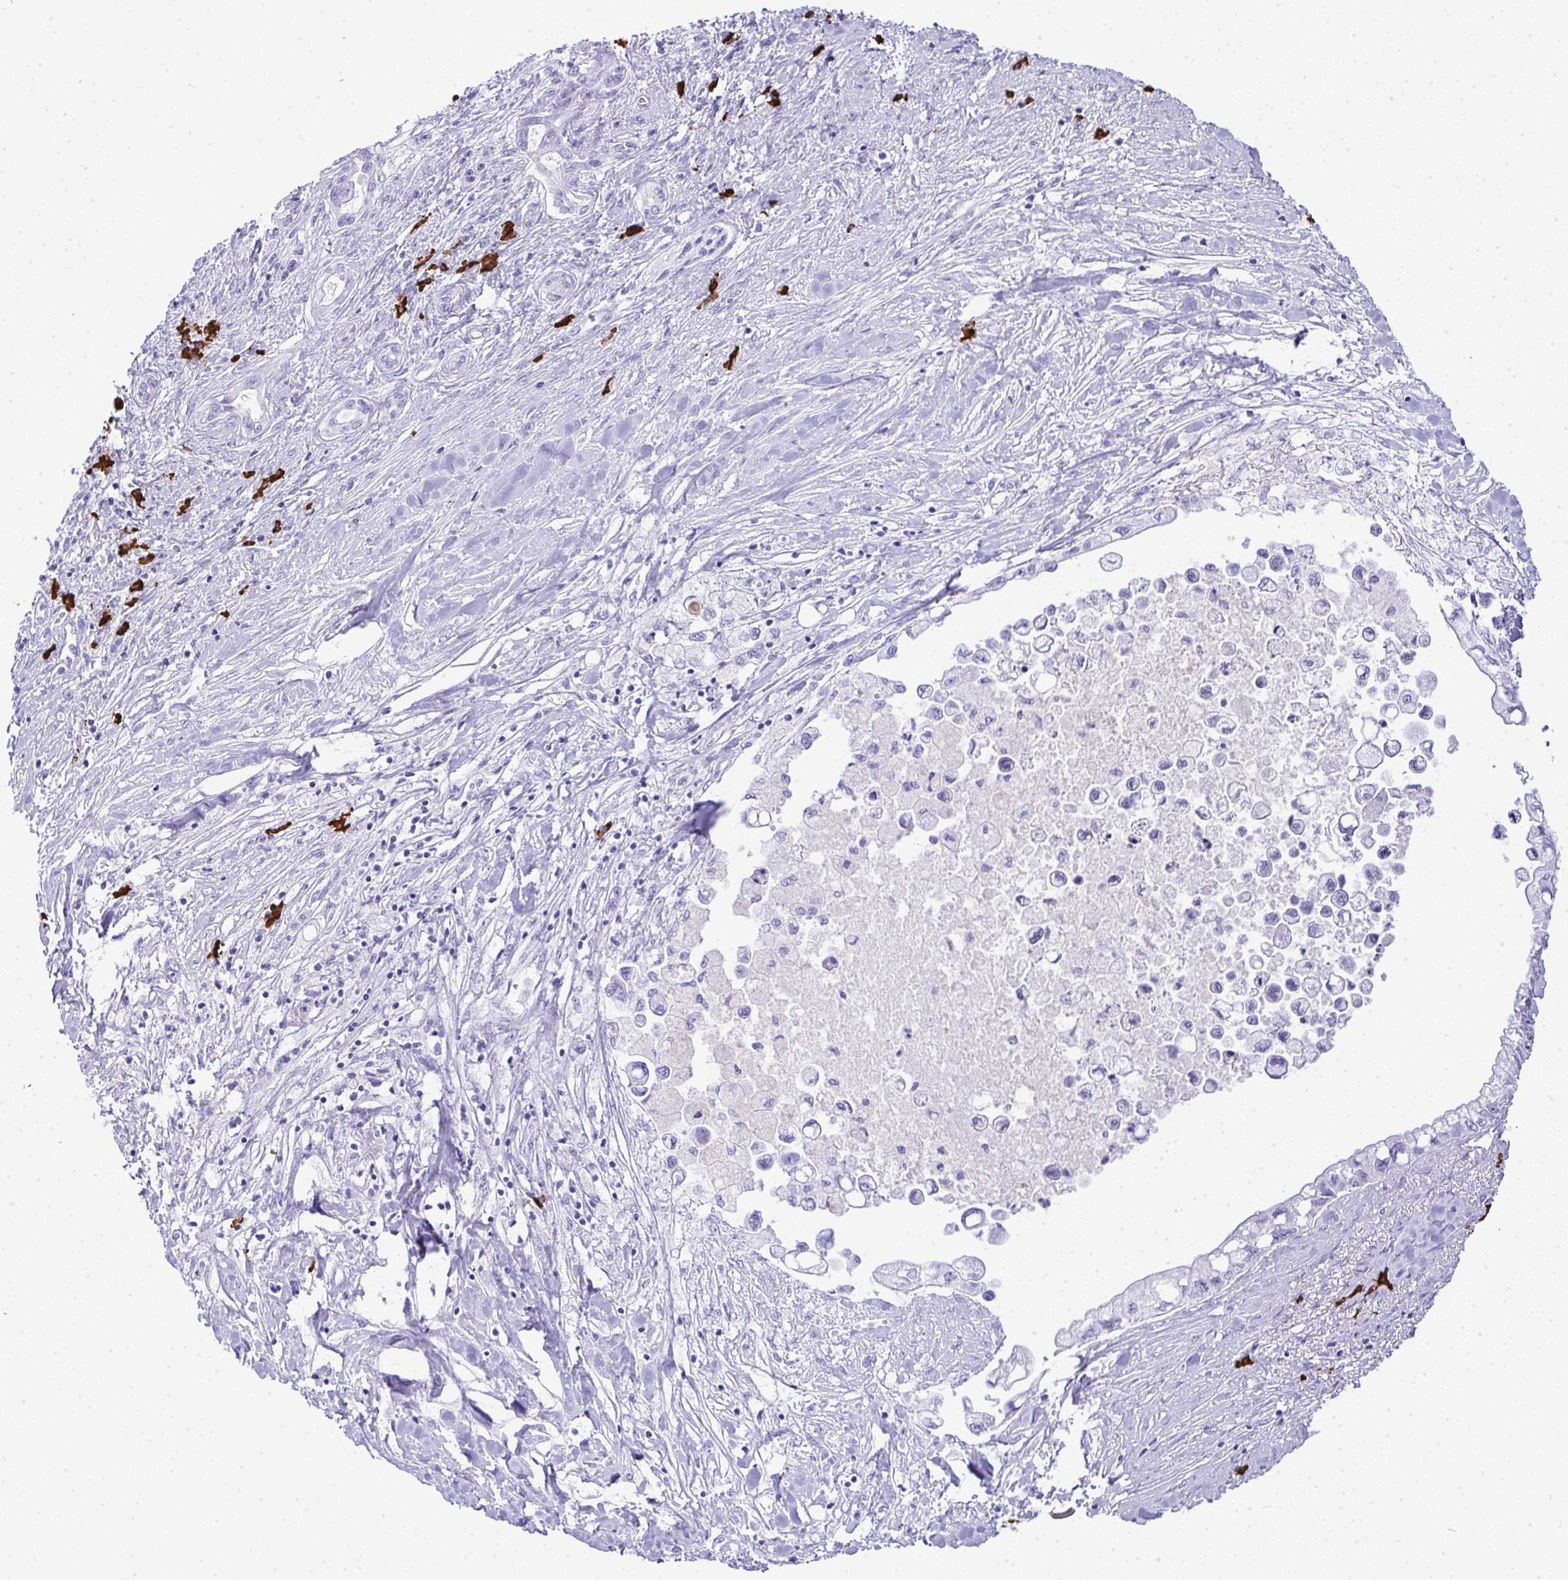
{"staining": {"intensity": "negative", "quantity": "none", "location": "none"}, "tissue": "pancreatic cancer", "cell_type": "Tumor cells", "image_type": "cancer", "snomed": [{"axis": "morphology", "description": "Adenocarcinoma, NOS"}, {"axis": "topography", "description": "Pancreas"}], "caption": "Tumor cells are negative for protein expression in human pancreatic adenocarcinoma.", "gene": "CDADC1", "patient": {"sex": "male", "age": 61}}